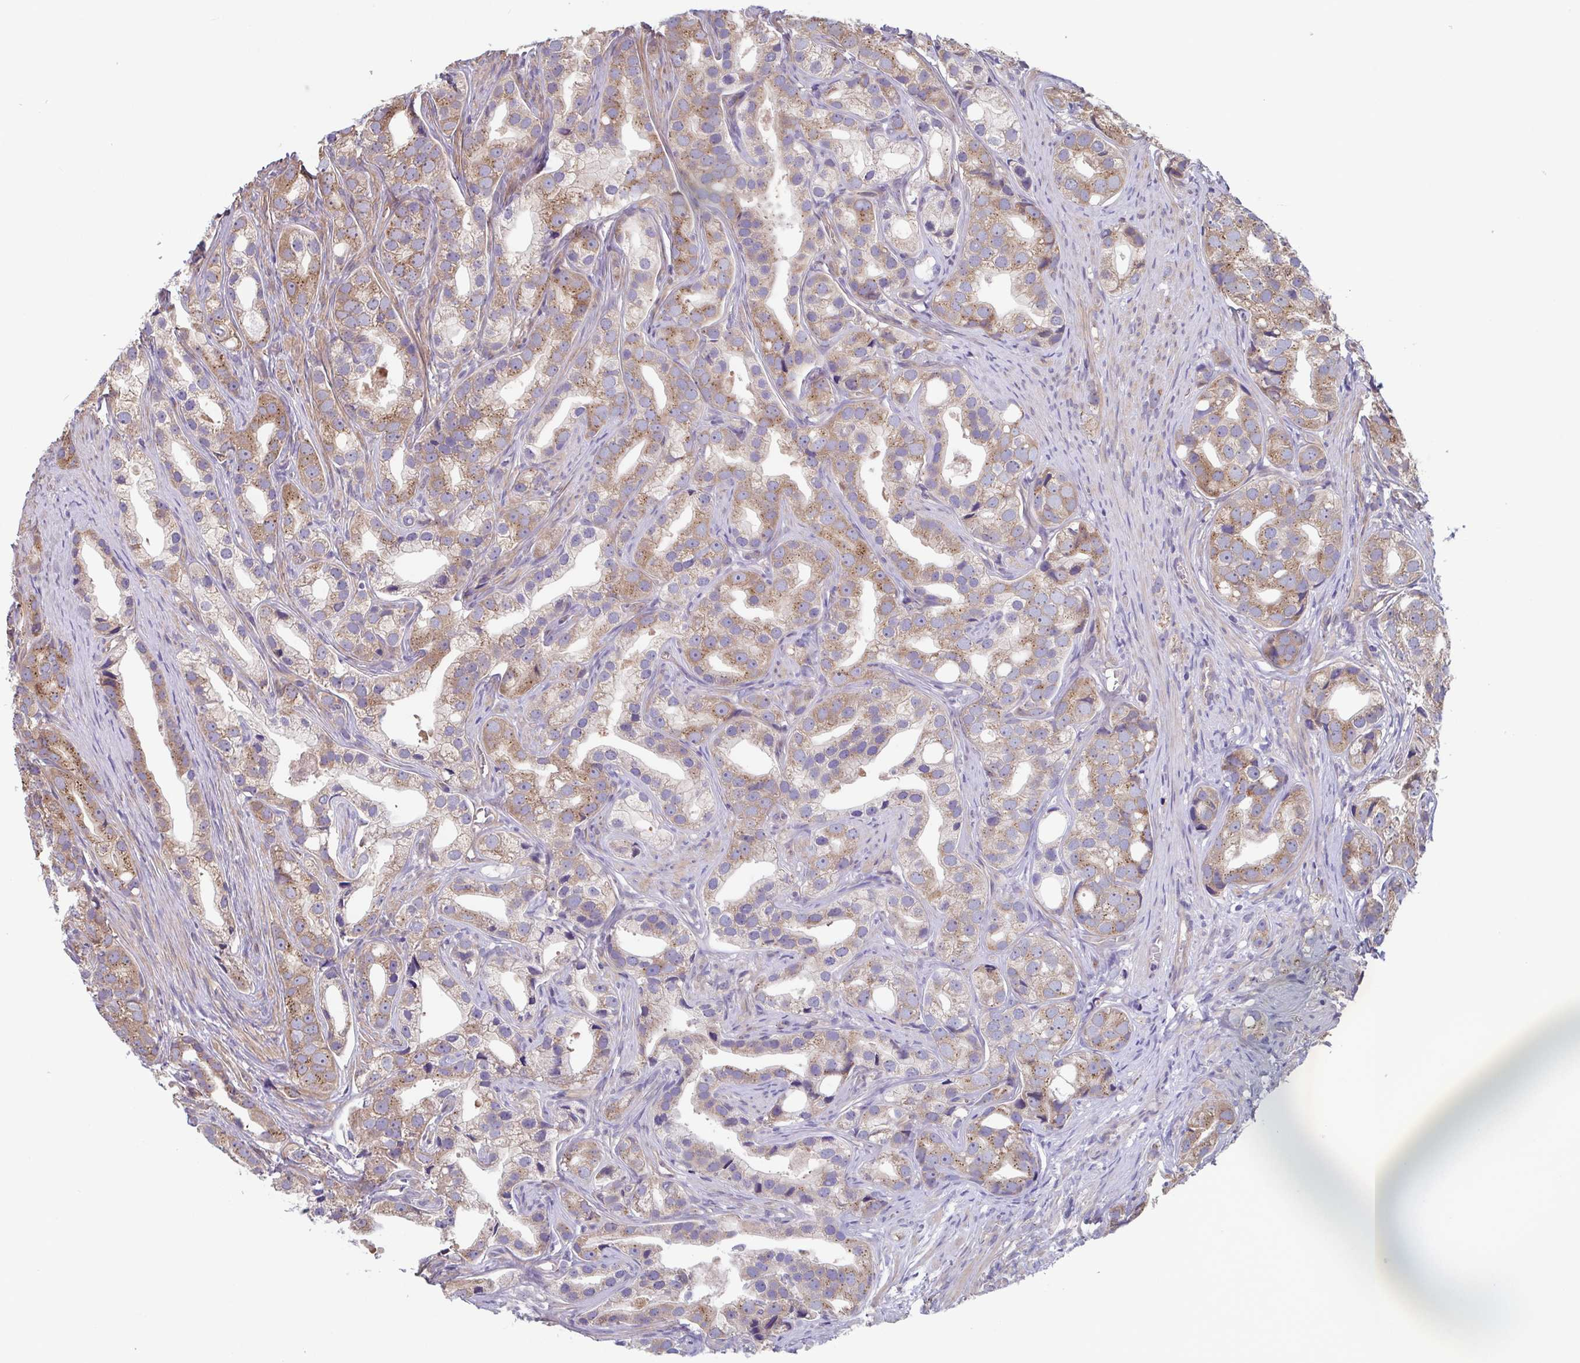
{"staining": {"intensity": "moderate", "quantity": ">75%", "location": "cytoplasmic/membranous"}, "tissue": "prostate cancer", "cell_type": "Tumor cells", "image_type": "cancer", "snomed": [{"axis": "morphology", "description": "Adenocarcinoma, High grade"}, {"axis": "topography", "description": "Prostate"}], "caption": "Immunohistochemistry (DAB (3,3'-diaminobenzidine)) staining of adenocarcinoma (high-grade) (prostate) exhibits moderate cytoplasmic/membranous protein expression in about >75% of tumor cells. (DAB (3,3'-diaminobenzidine) IHC with brightfield microscopy, high magnification).", "gene": "COPB1", "patient": {"sex": "male", "age": 75}}